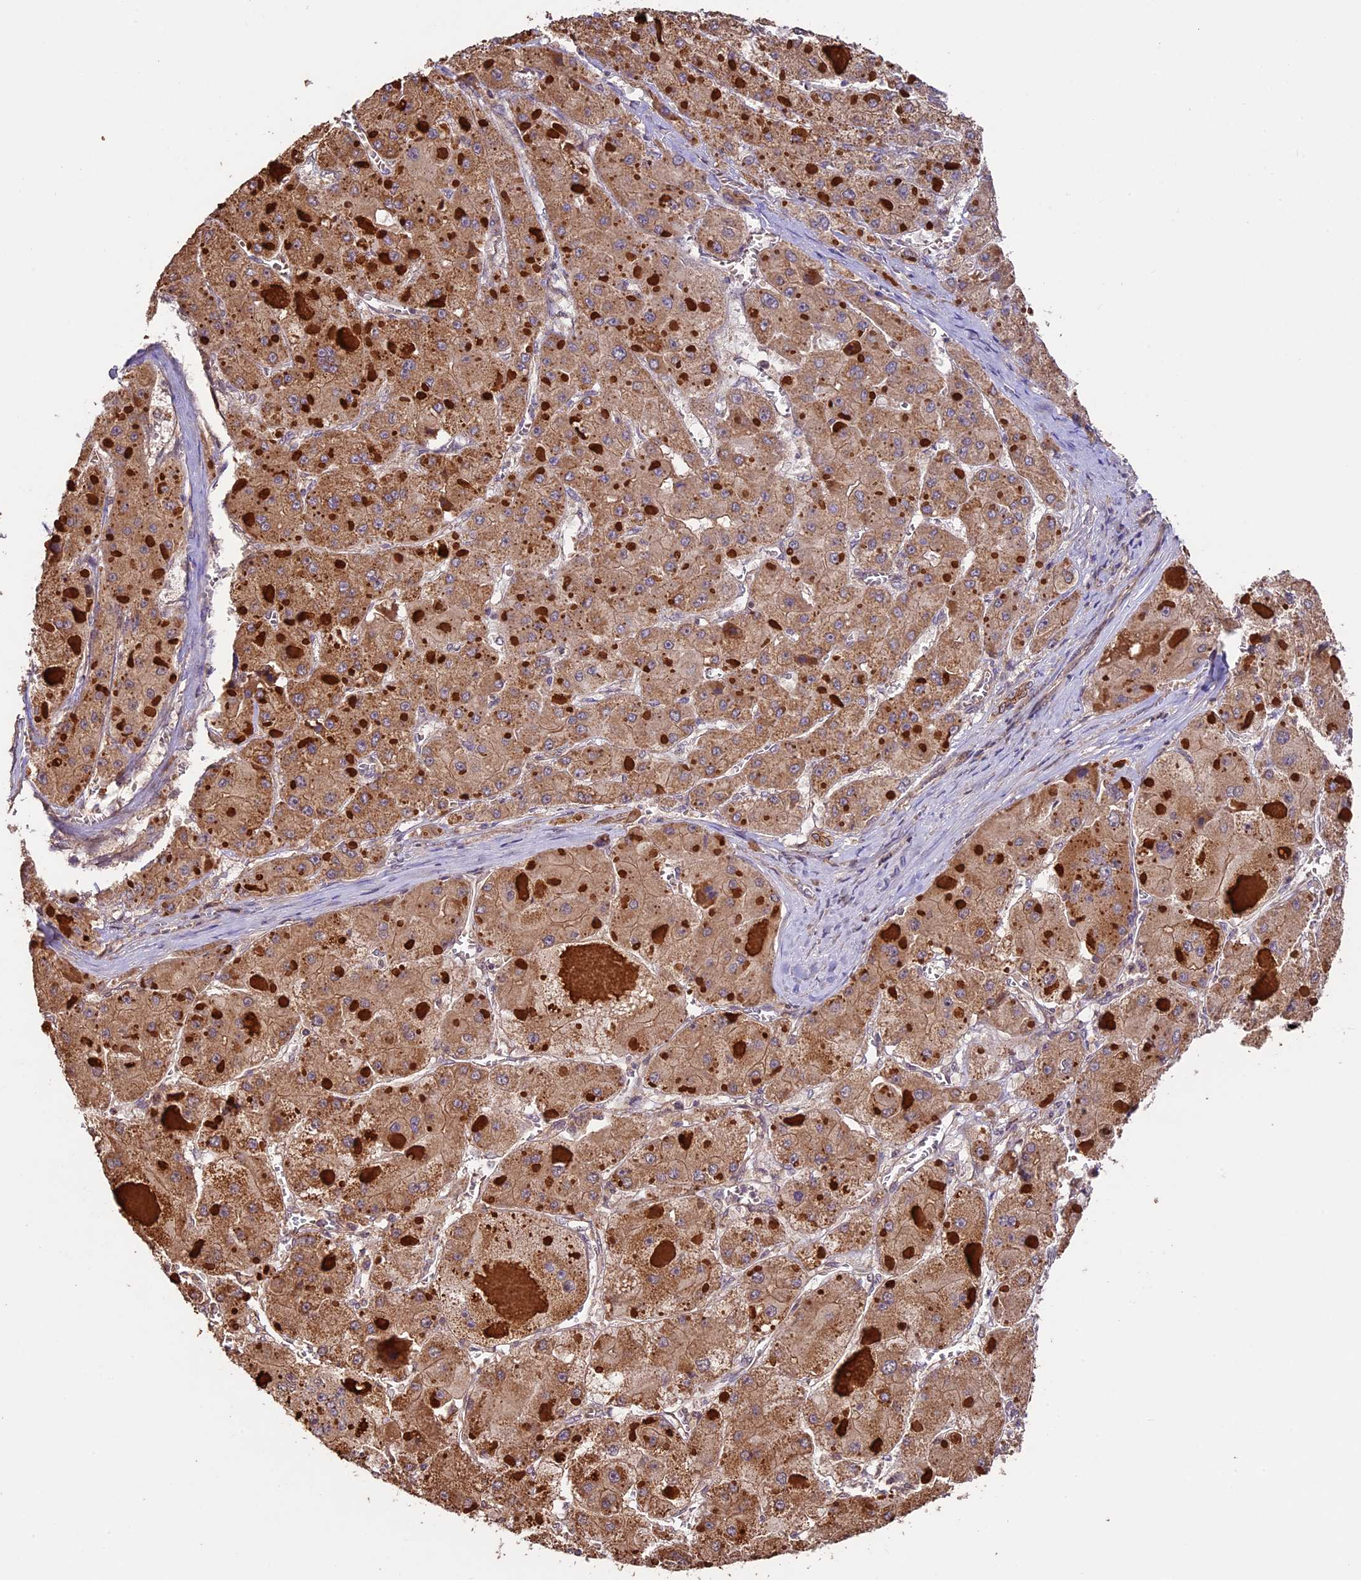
{"staining": {"intensity": "moderate", "quantity": ">75%", "location": "cytoplasmic/membranous"}, "tissue": "liver cancer", "cell_type": "Tumor cells", "image_type": "cancer", "snomed": [{"axis": "morphology", "description": "Carcinoma, Hepatocellular, NOS"}, {"axis": "topography", "description": "Liver"}], "caption": "Immunohistochemical staining of human liver cancer shows medium levels of moderate cytoplasmic/membranous staining in about >75% of tumor cells.", "gene": "BCAS4", "patient": {"sex": "female", "age": 73}}